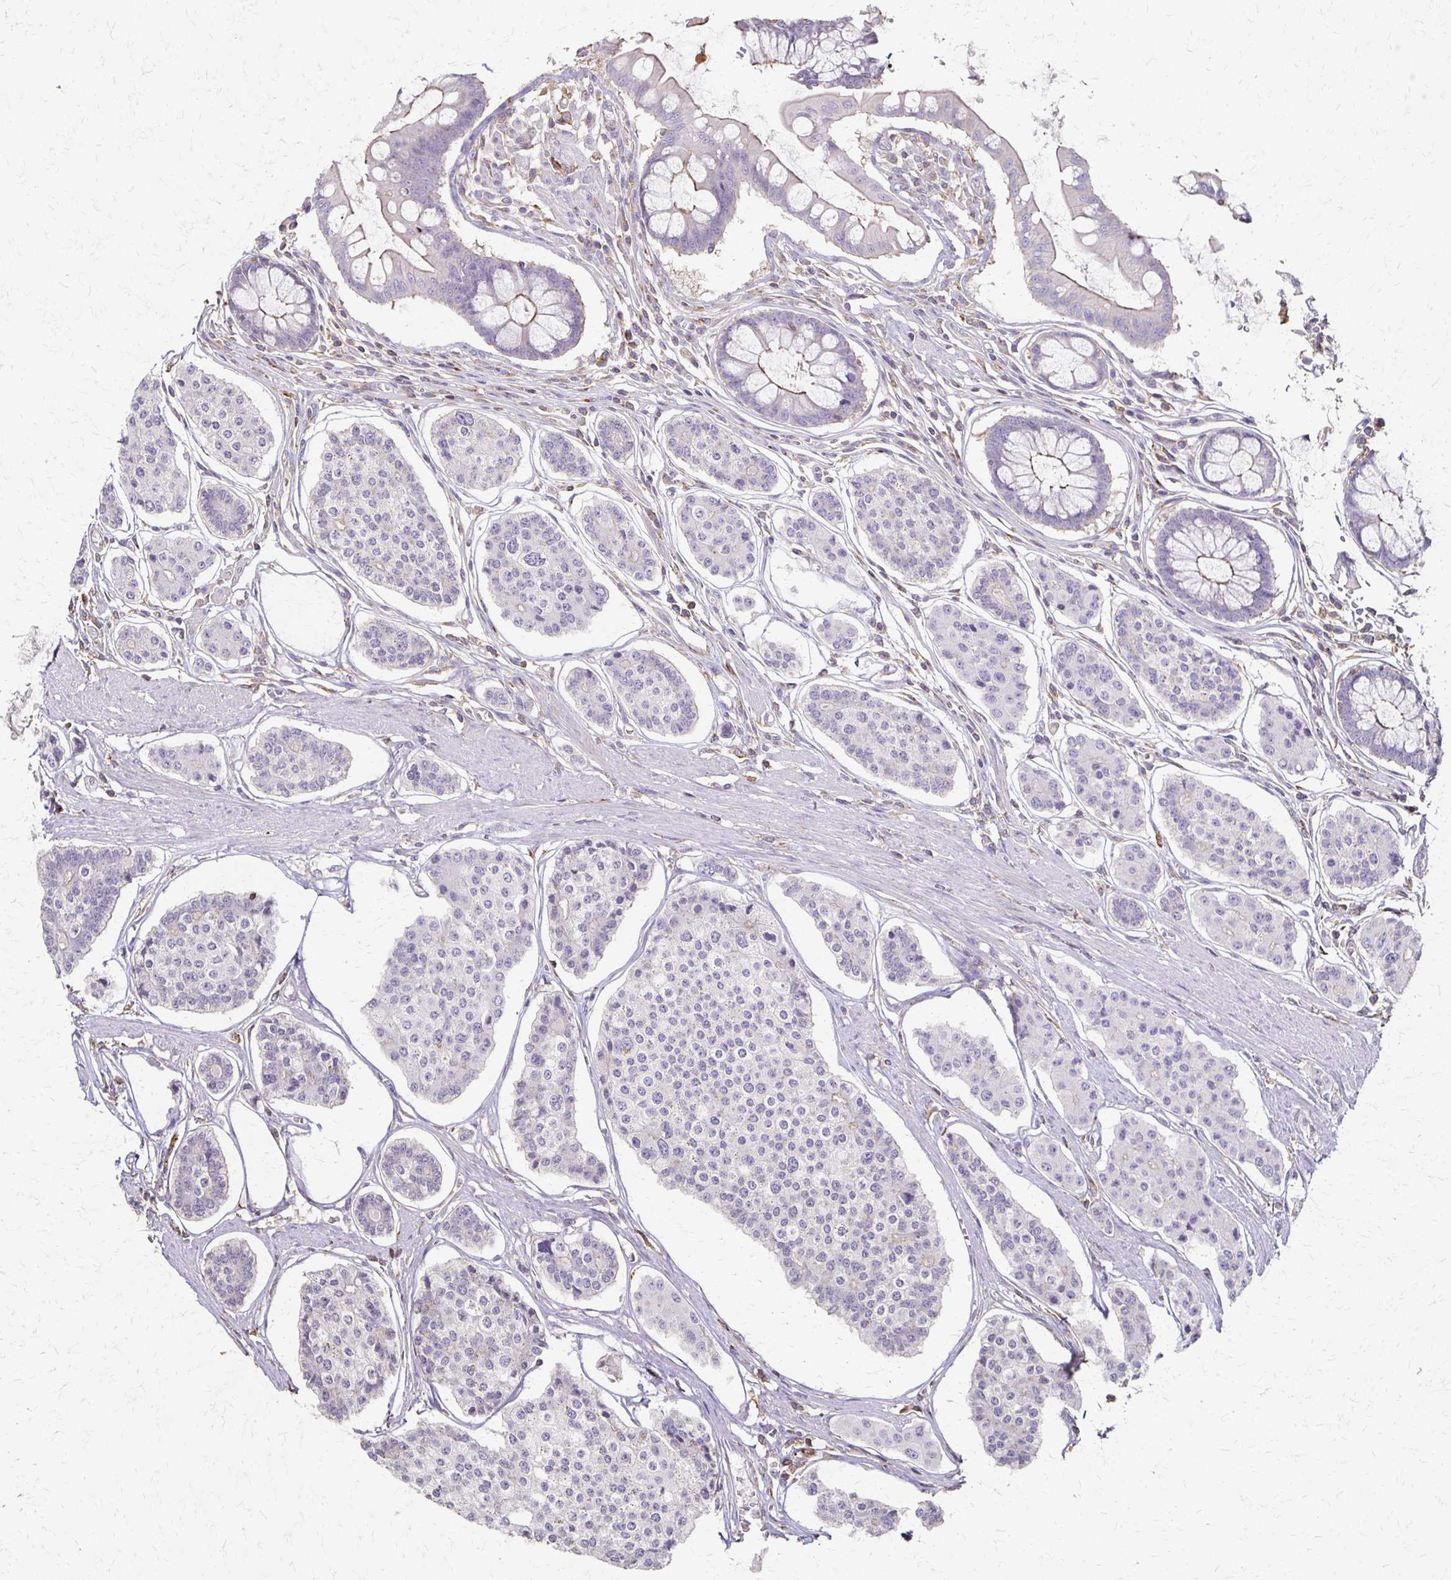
{"staining": {"intensity": "negative", "quantity": "none", "location": "none"}, "tissue": "carcinoid", "cell_type": "Tumor cells", "image_type": "cancer", "snomed": [{"axis": "morphology", "description": "Carcinoid, malignant, NOS"}, {"axis": "topography", "description": "Small intestine"}], "caption": "Immunohistochemical staining of human malignant carcinoid displays no significant expression in tumor cells. Nuclei are stained in blue.", "gene": "C1QTNF7", "patient": {"sex": "female", "age": 65}}